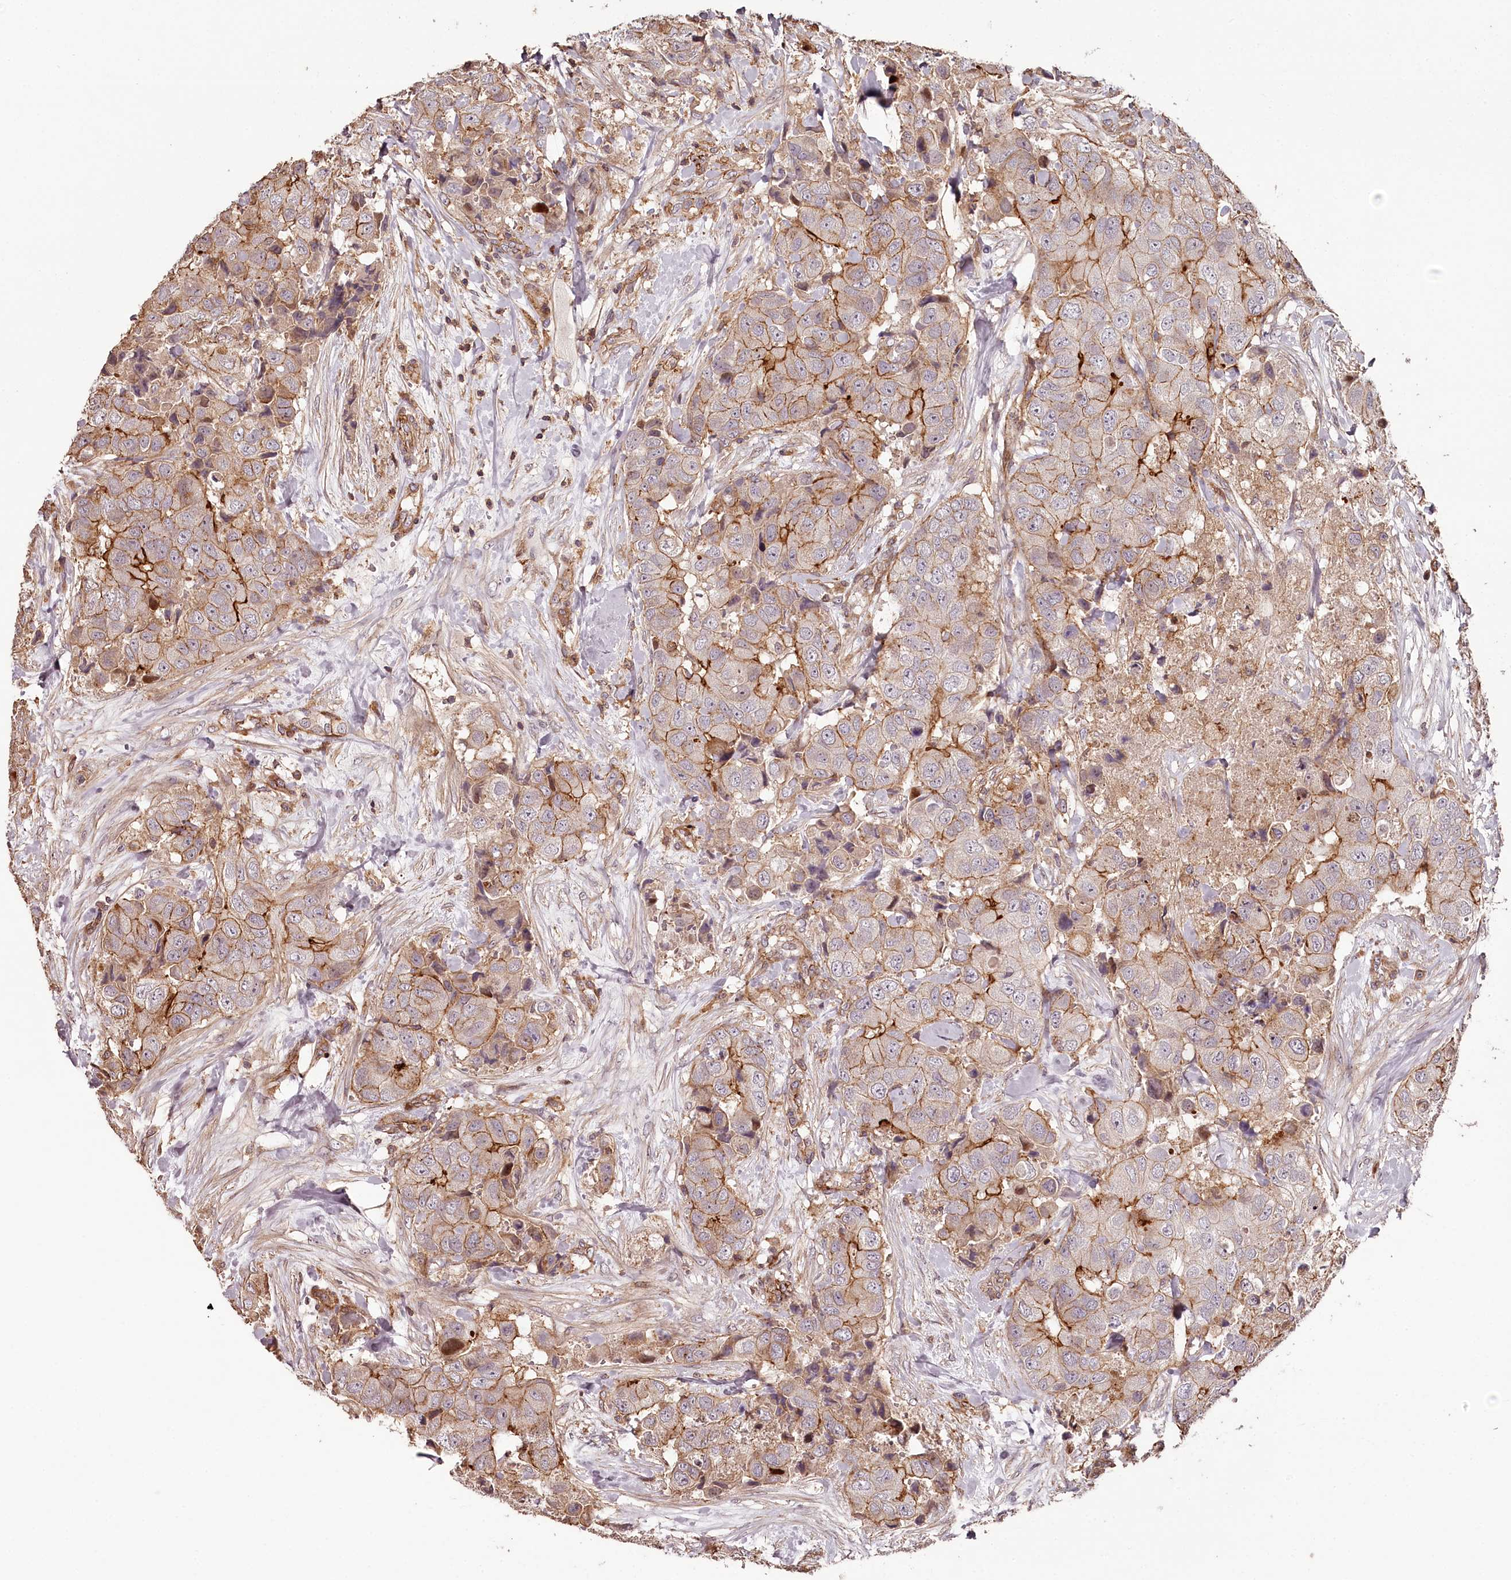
{"staining": {"intensity": "strong", "quantity": "<25%", "location": "cytoplasmic/membranous"}, "tissue": "breast cancer", "cell_type": "Tumor cells", "image_type": "cancer", "snomed": [{"axis": "morphology", "description": "Duct carcinoma"}, {"axis": "topography", "description": "Breast"}], "caption": "There is medium levels of strong cytoplasmic/membranous positivity in tumor cells of breast invasive ductal carcinoma, as demonstrated by immunohistochemical staining (brown color).", "gene": "KIF14", "patient": {"sex": "female", "age": 62}}